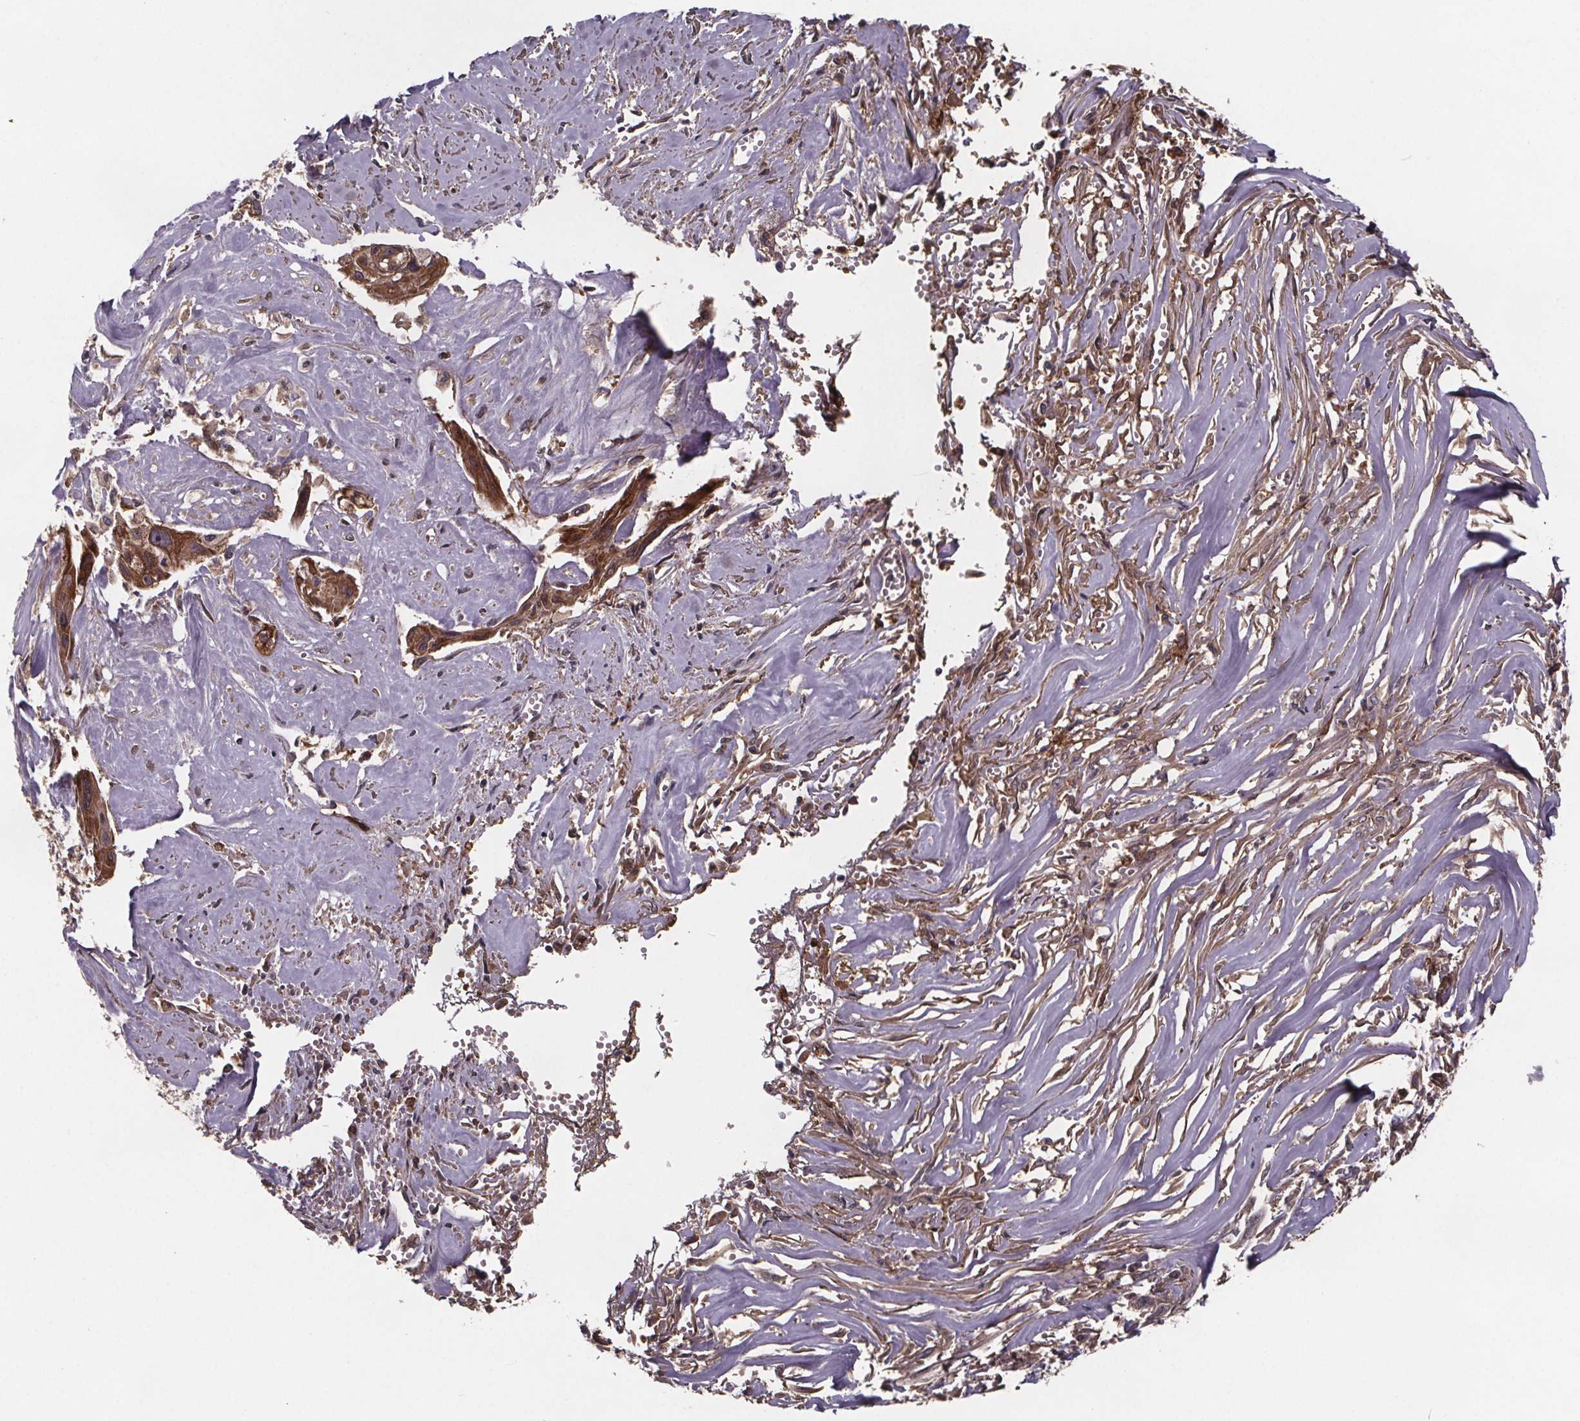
{"staining": {"intensity": "moderate", "quantity": ">75%", "location": "cytoplasmic/membranous"}, "tissue": "cervical cancer", "cell_type": "Tumor cells", "image_type": "cancer", "snomed": [{"axis": "morphology", "description": "Squamous cell carcinoma, NOS"}, {"axis": "topography", "description": "Cervix"}], "caption": "Human cervical squamous cell carcinoma stained with a protein marker displays moderate staining in tumor cells.", "gene": "FASTKD3", "patient": {"sex": "female", "age": 49}}